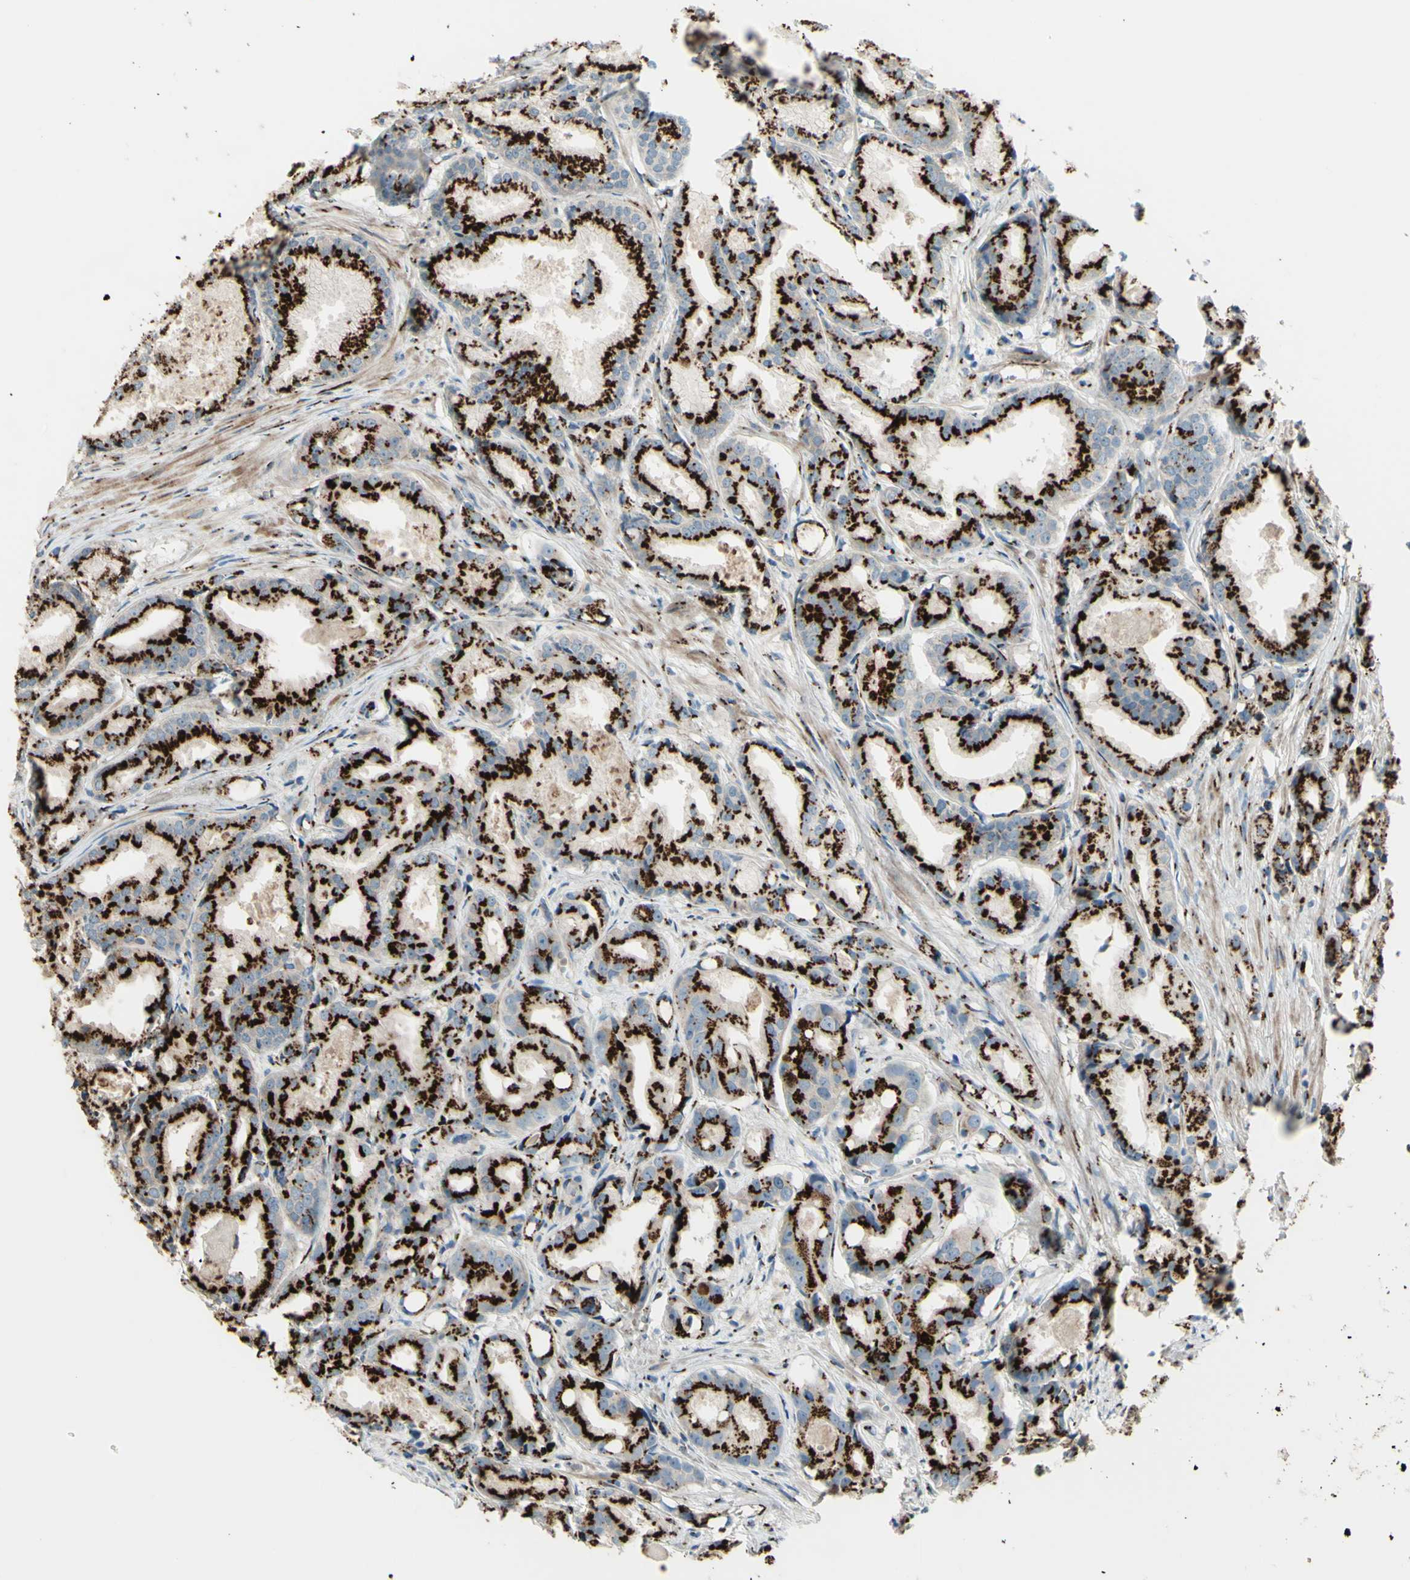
{"staining": {"intensity": "strong", "quantity": ">75%", "location": "cytoplasmic/membranous"}, "tissue": "prostate cancer", "cell_type": "Tumor cells", "image_type": "cancer", "snomed": [{"axis": "morphology", "description": "Adenocarcinoma, Low grade"}, {"axis": "topography", "description": "Prostate"}], "caption": "Brown immunohistochemical staining in adenocarcinoma (low-grade) (prostate) demonstrates strong cytoplasmic/membranous expression in about >75% of tumor cells. (IHC, brightfield microscopy, high magnification).", "gene": "BPNT2", "patient": {"sex": "male", "age": 72}}